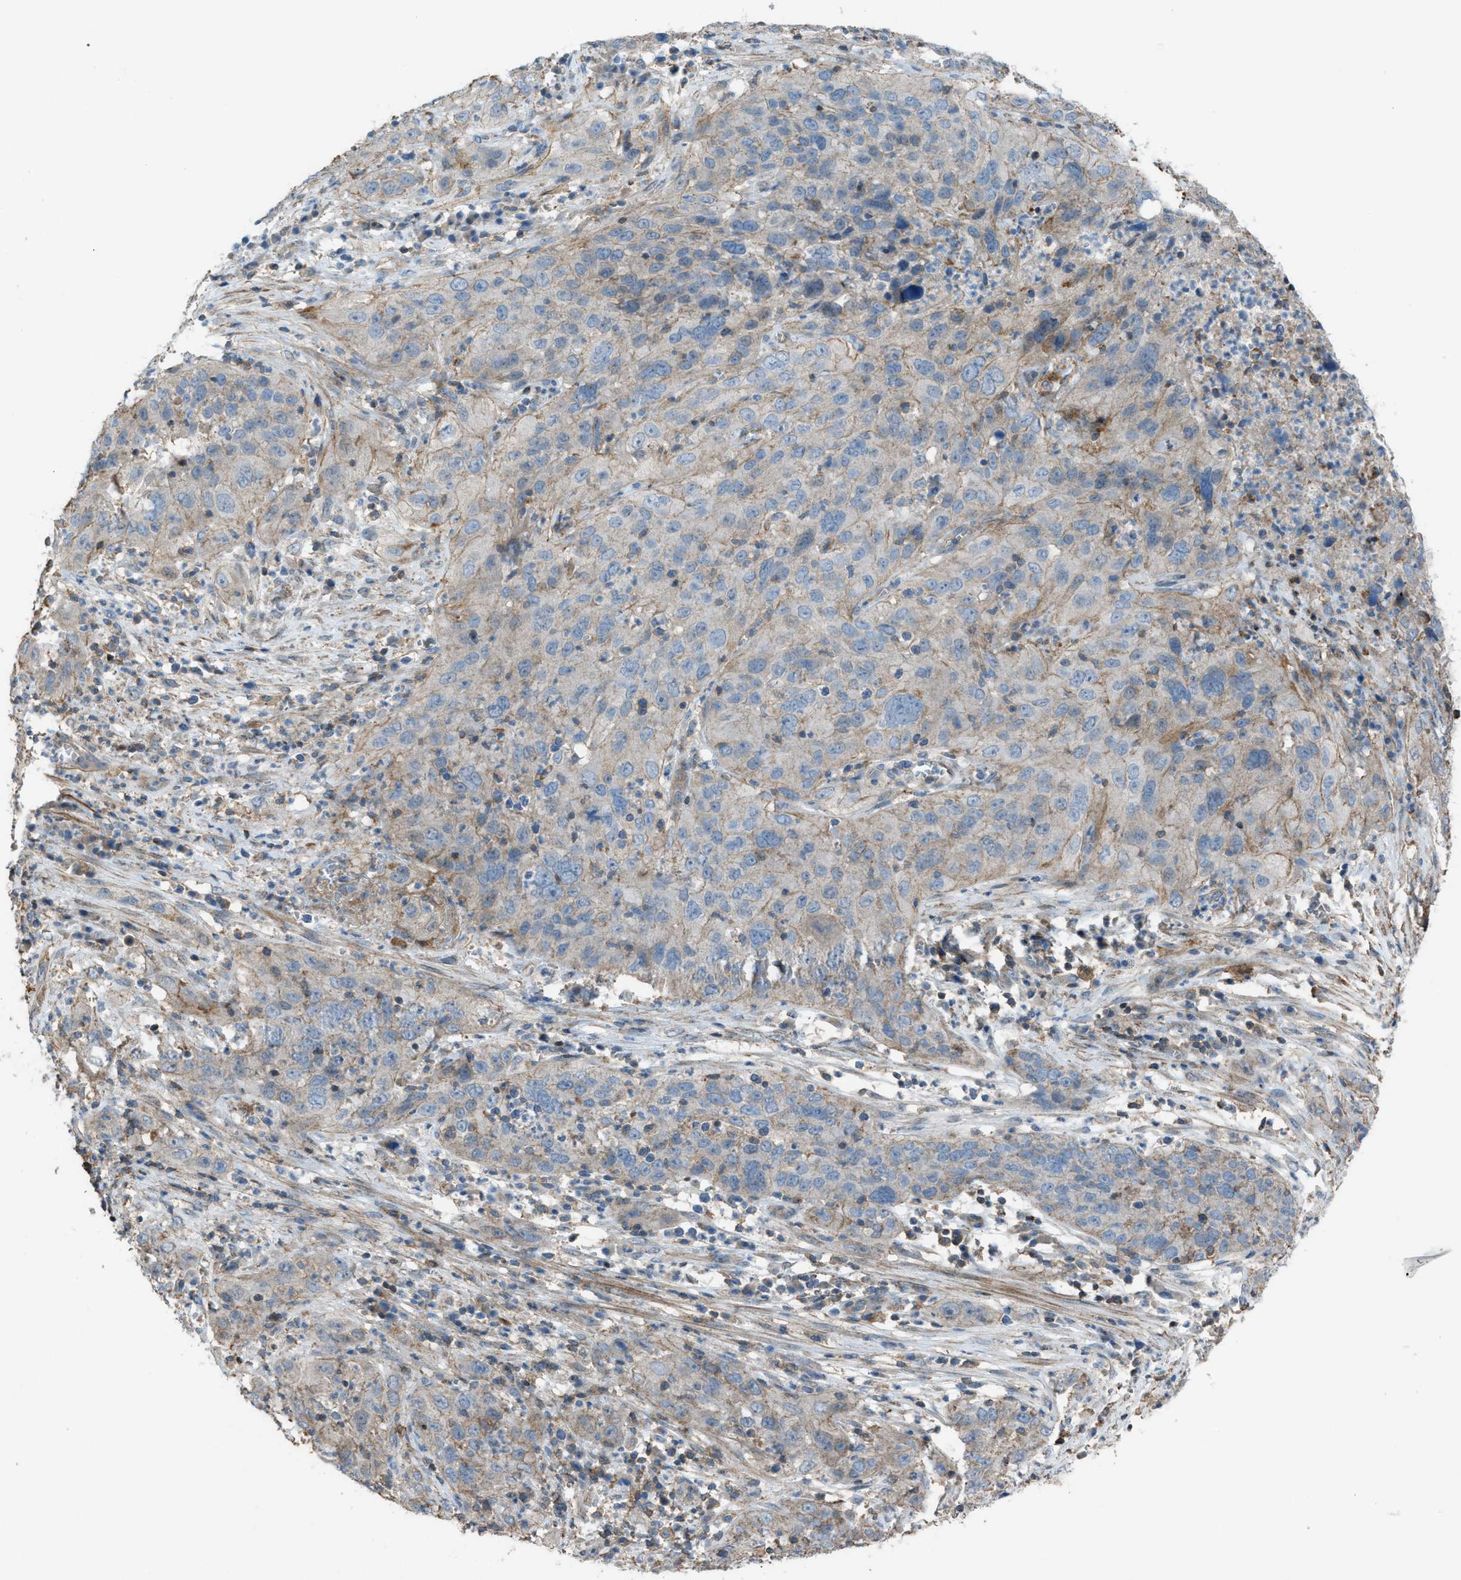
{"staining": {"intensity": "weak", "quantity": "25%-75%", "location": "cytoplasmic/membranous"}, "tissue": "cervical cancer", "cell_type": "Tumor cells", "image_type": "cancer", "snomed": [{"axis": "morphology", "description": "Squamous cell carcinoma, NOS"}, {"axis": "topography", "description": "Cervix"}], "caption": "Immunohistochemistry (IHC) histopathology image of human cervical cancer (squamous cell carcinoma) stained for a protein (brown), which shows low levels of weak cytoplasmic/membranous staining in about 25%-75% of tumor cells.", "gene": "NCK2", "patient": {"sex": "female", "age": 32}}